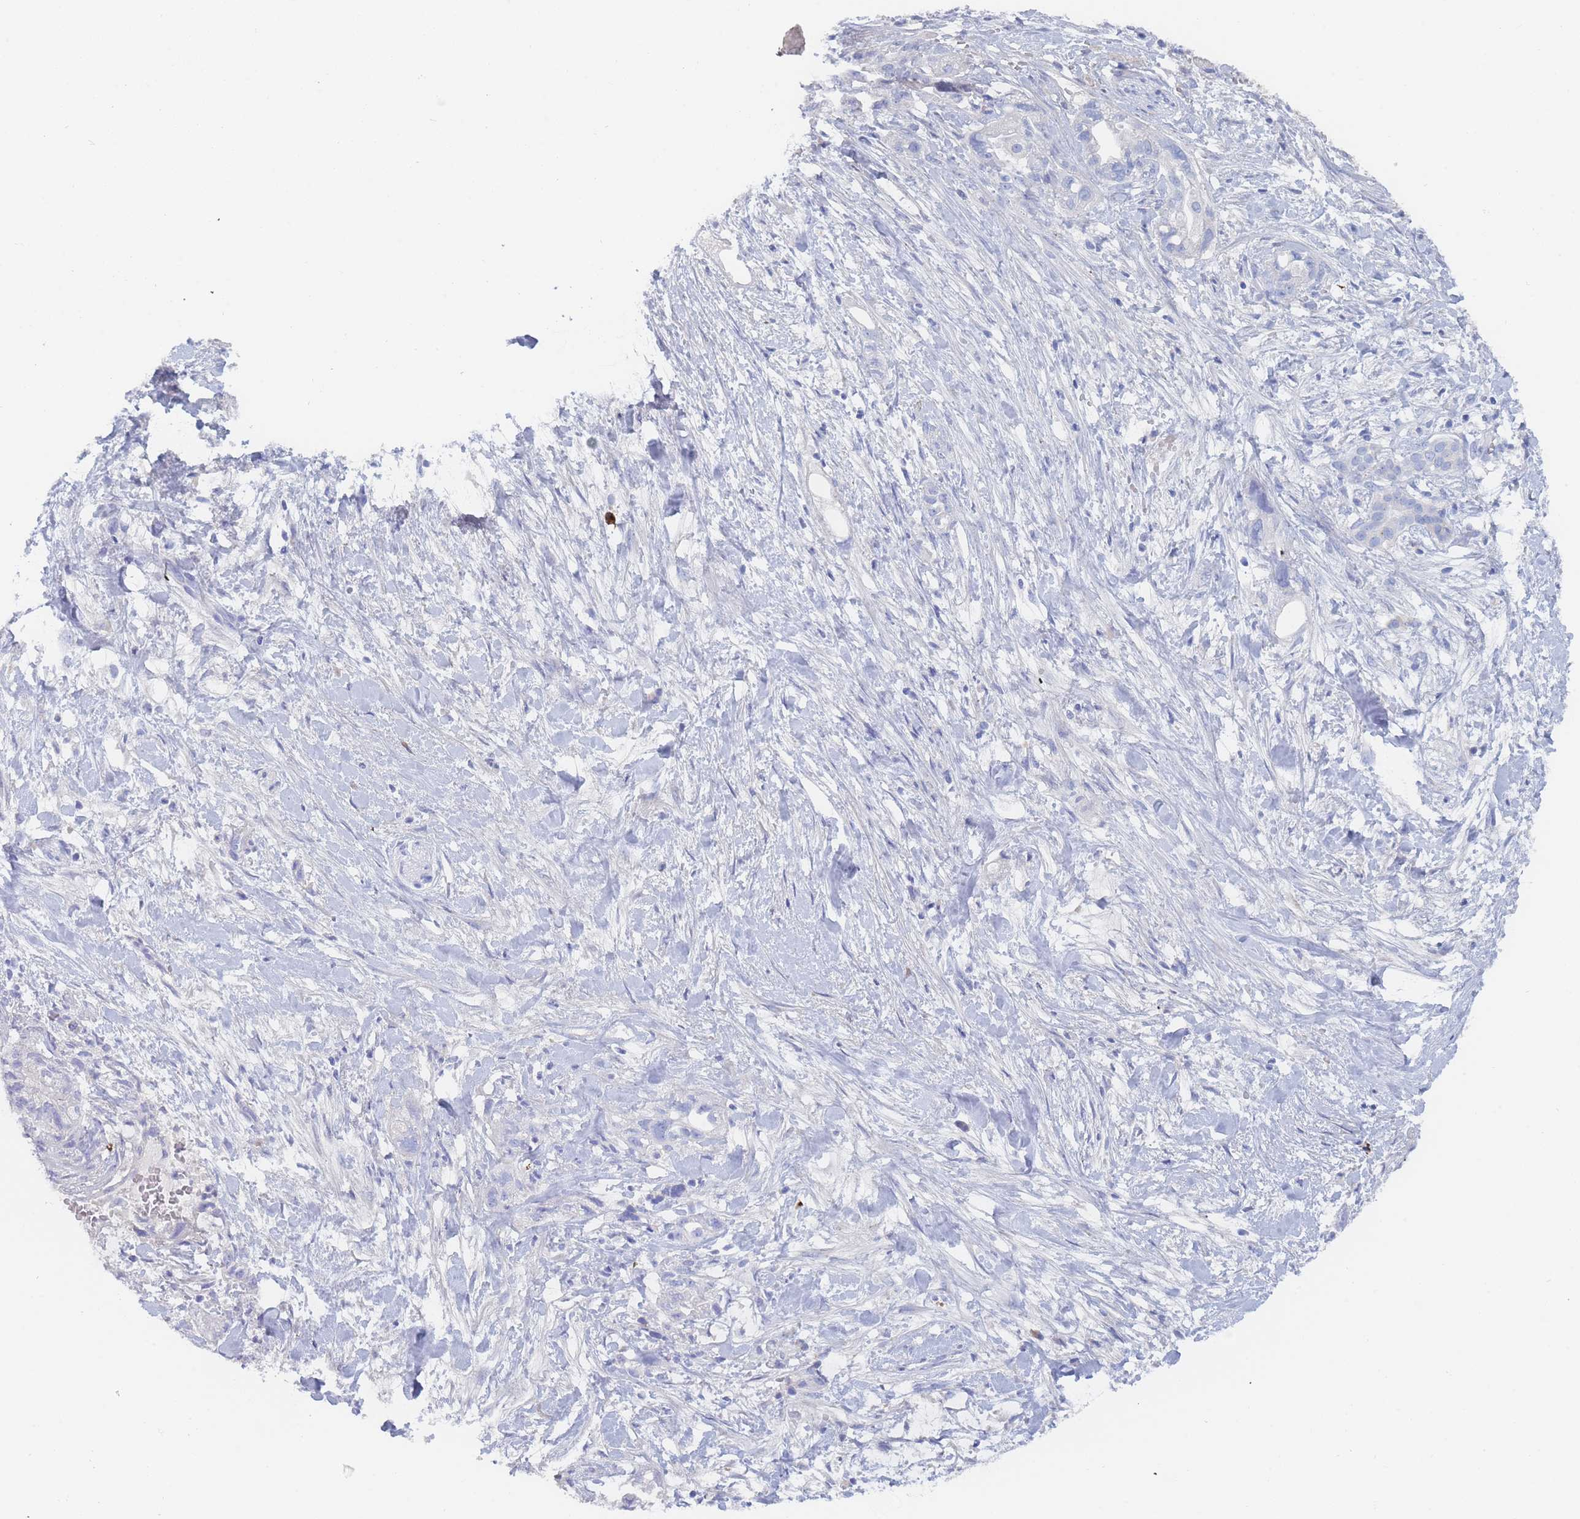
{"staining": {"intensity": "negative", "quantity": "none", "location": "none"}, "tissue": "pancreatic cancer", "cell_type": "Tumor cells", "image_type": "cancer", "snomed": [{"axis": "morphology", "description": "Adenocarcinoma, NOS"}, {"axis": "topography", "description": "Pancreas"}], "caption": "Tumor cells are negative for brown protein staining in pancreatic adenocarcinoma.", "gene": "SLC25A35", "patient": {"sex": "male", "age": 44}}